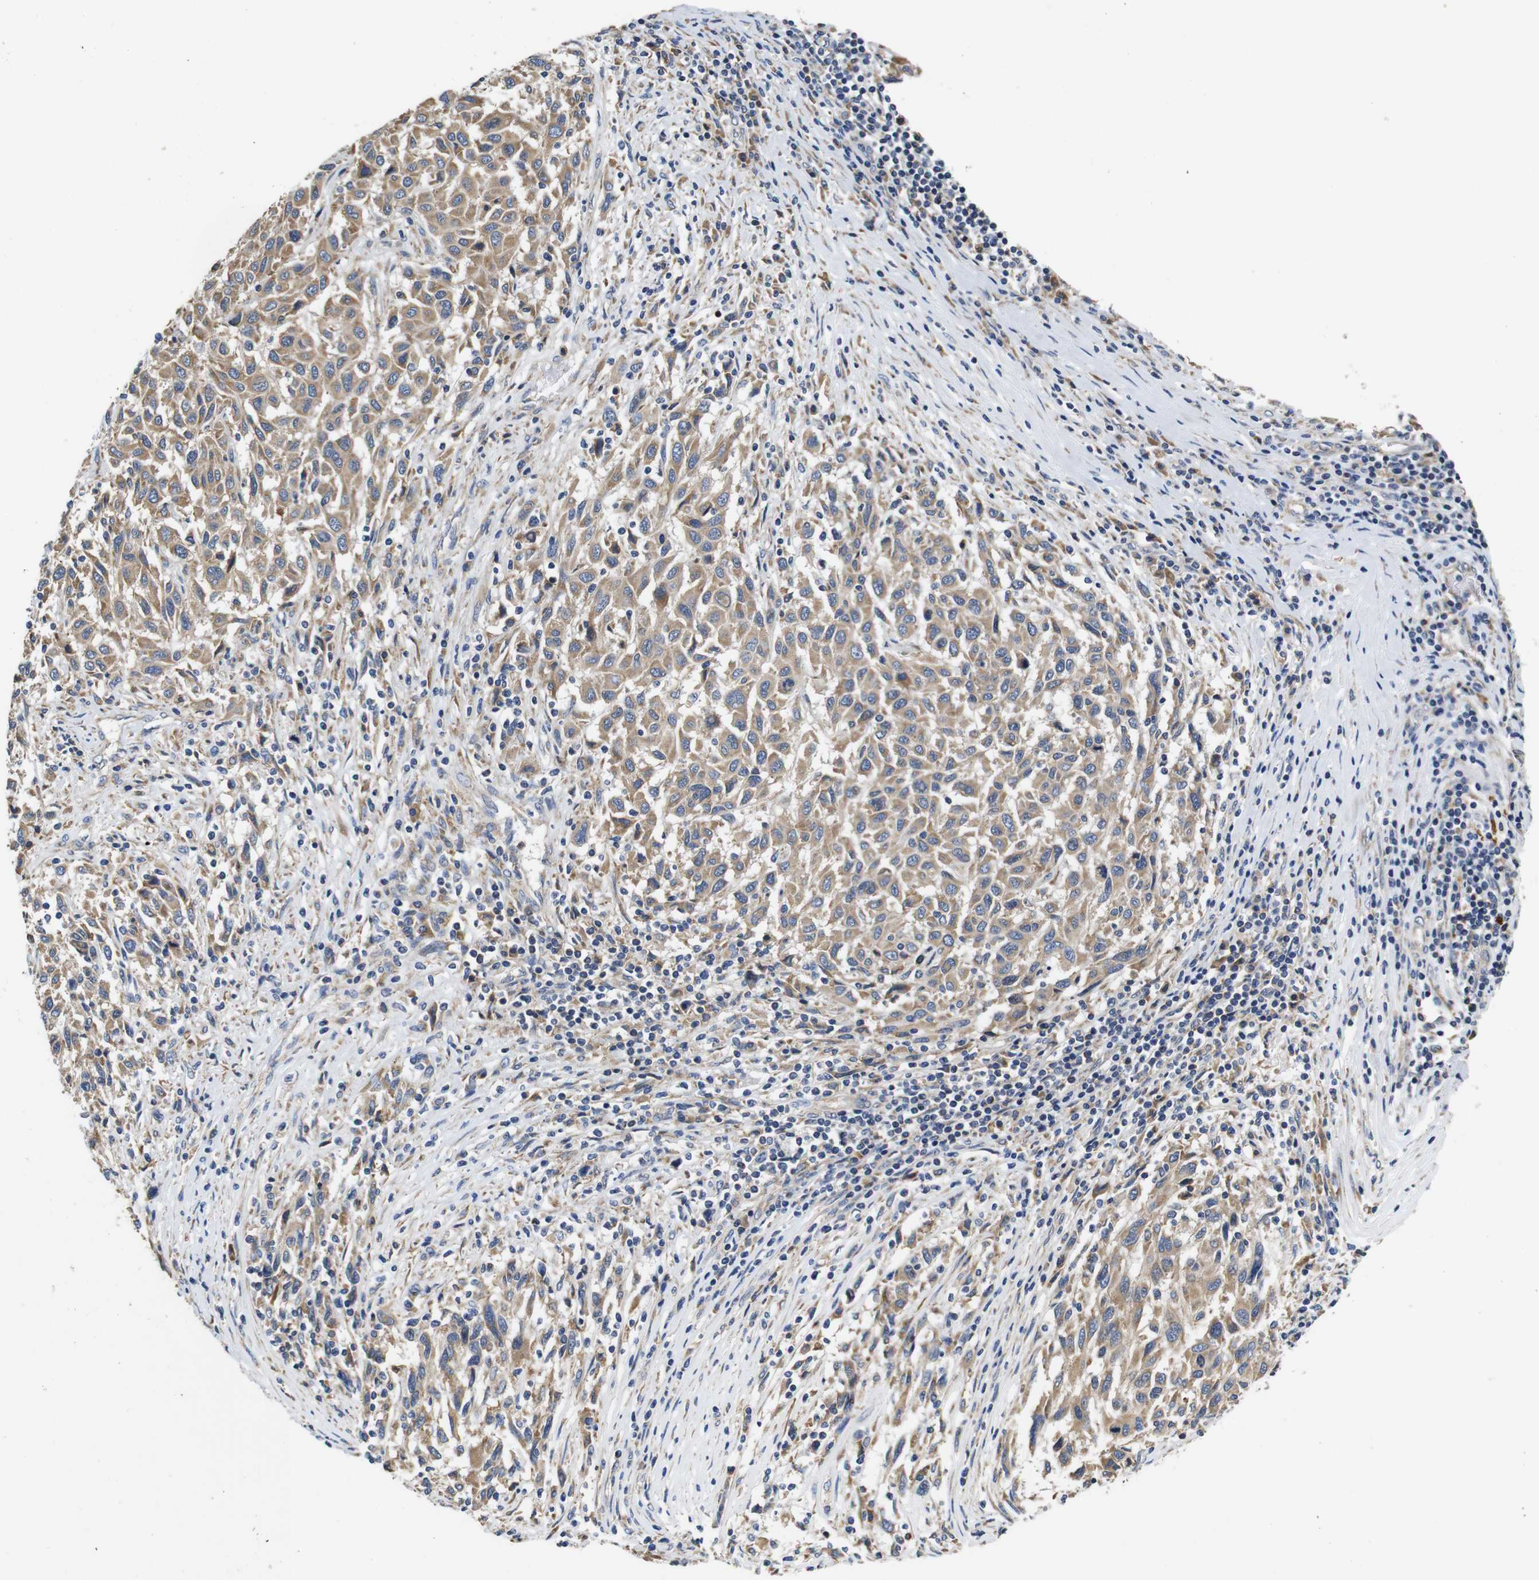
{"staining": {"intensity": "moderate", "quantity": ">75%", "location": "cytoplasmic/membranous"}, "tissue": "melanoma", "cell_type": "Tumor cells", "image_type": "cancer", "snomed": [{"axis": "morphology", "description": "Malignant melanoma, Metastatic site"}, {"axis": "topography", "description": "Lymph node"}], "caption": "Human melanoma stained with a protein marker displays moderate staining in tumor cells.", "gene": "MARCHF7", "patient": {"sex": "male", "age": 61}}